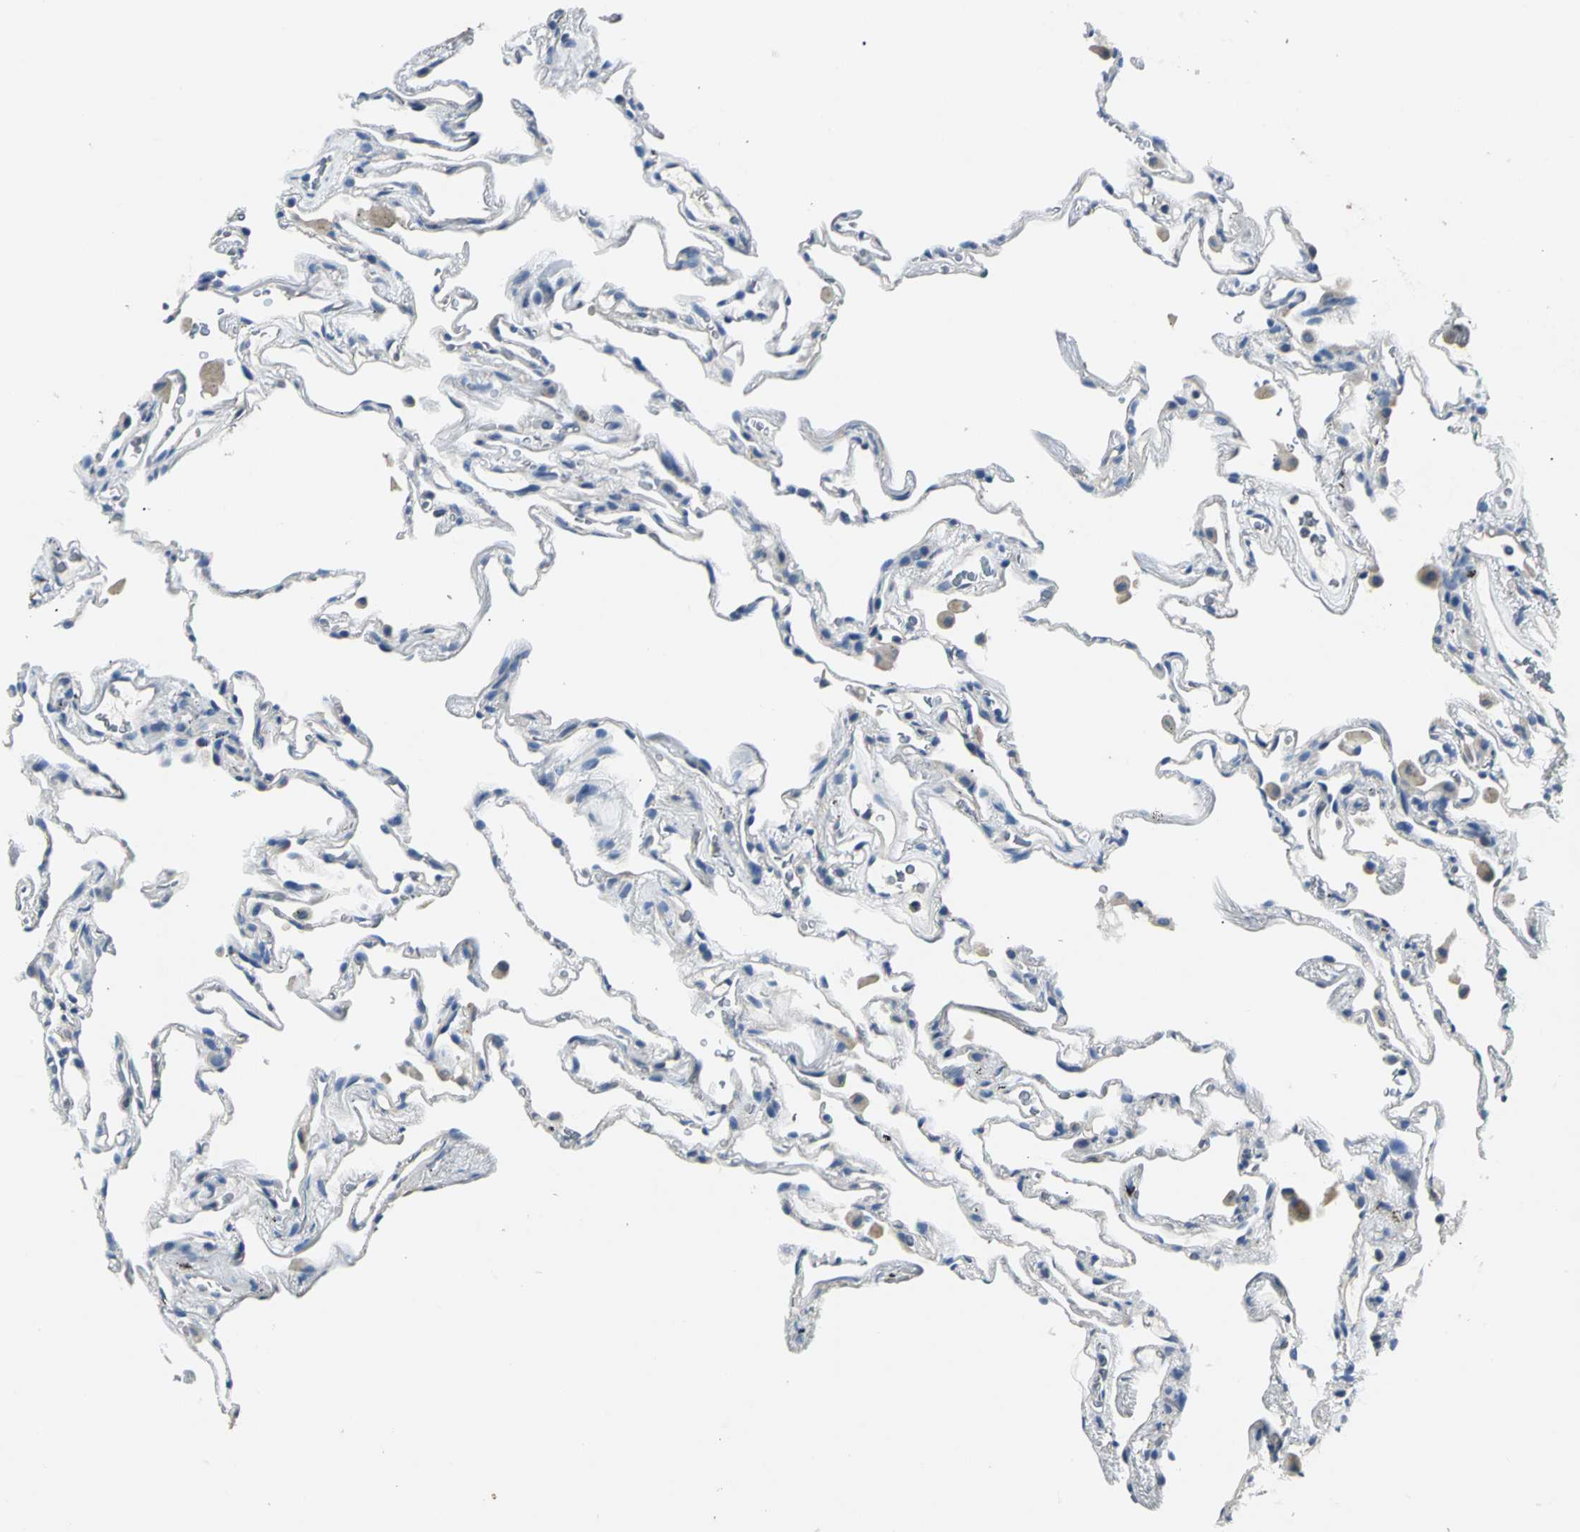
{"staining": {"intensity": "negative", "quantity": "none", "location": "none"}, "tissue": "lung", "cell_type": "Alveolar cells", "image_type": "normal", "snomed": [{"axis": "morphology", "description": "Normal tissue, NOS"}, {"axis": "morphology", "description": "Inflammation, NOS"}, {"axis": "topography", "description": "Lung"}], "caption": "This photomicrograph is of normal lung stained with IHC to label a protein in brown with the nuclei are counter-stained blue. There is no expression in alveolar cells. Brightfield microscopy of immunohistochemistry stained with DAB (brown) and hematoxylin (blue), captured at high magnification.", "gene": "RIPOR1", "patient": {"sex": "male", "age": 69}}